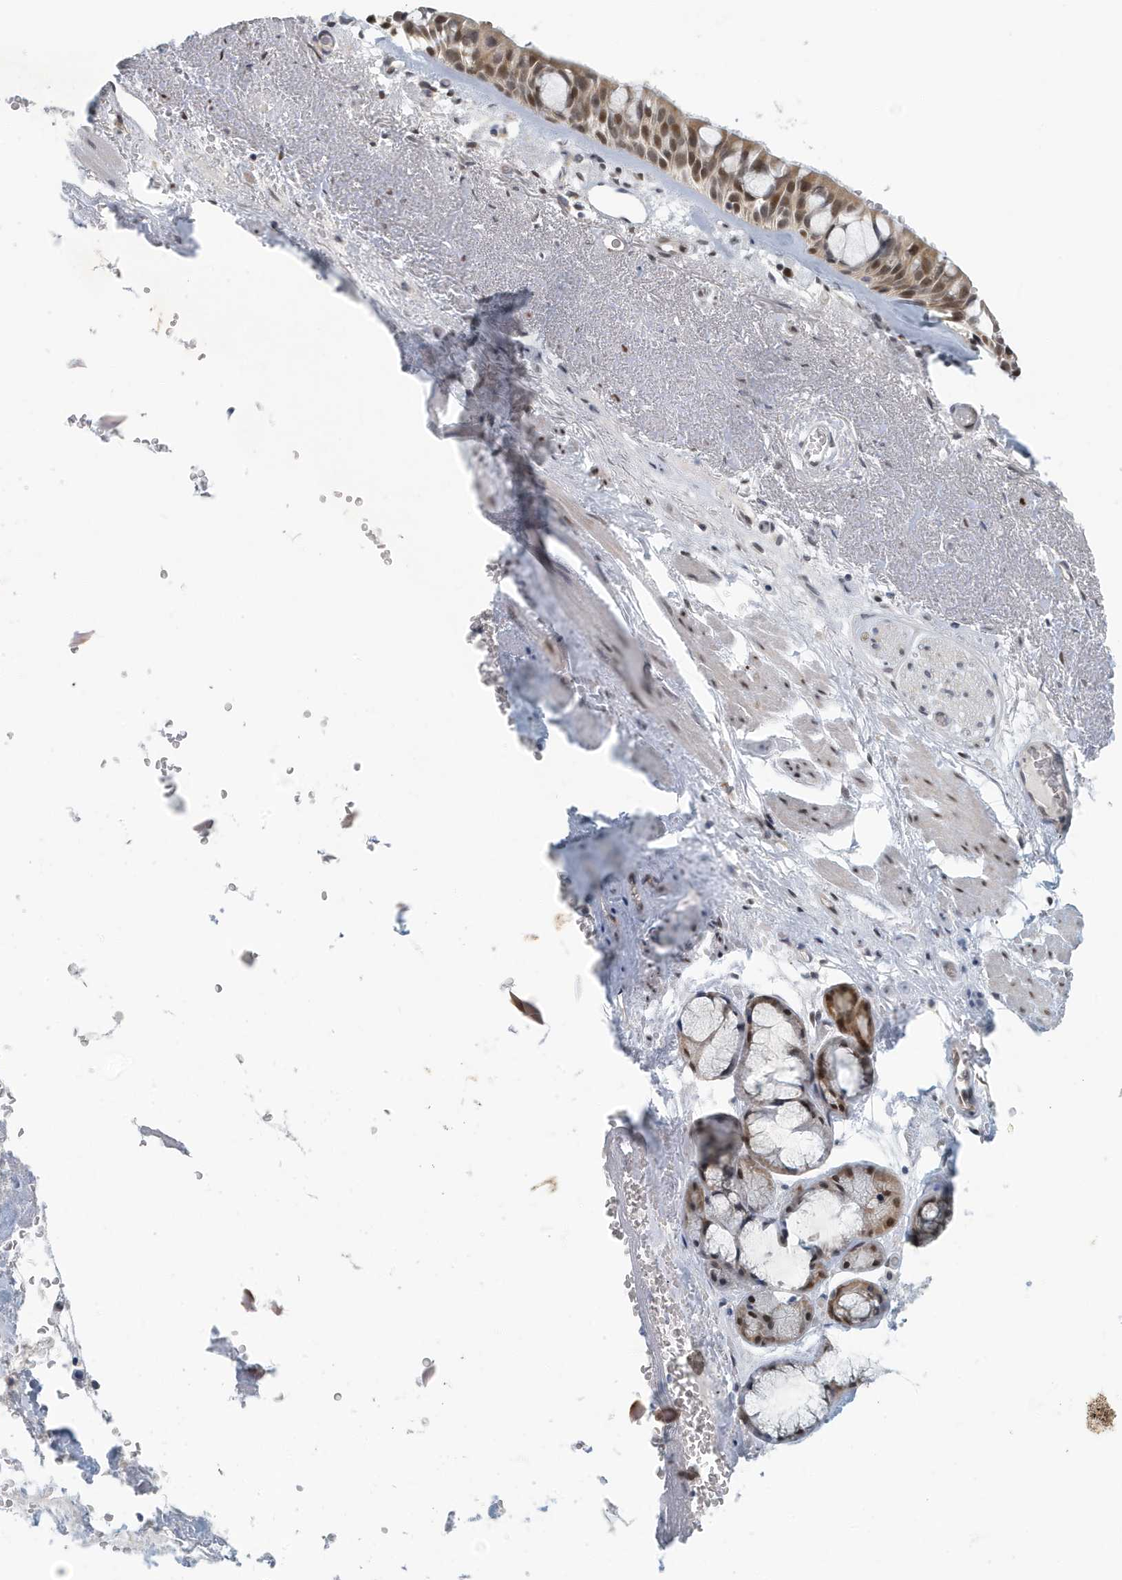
{"staining": {"intensity": "moderate", "quantity": ">75%", "location": "cytoplasmic/membranous,nuclear"}, "tissue": "bronchus", "cell_type": "Respiratory epithelial cells", "image_type": "normal", "snomed": [{"axis": "morphology", "description": "Normal tissue, NOS"}, {"axis": "morphology", "description": "Squamous cell carcinoma, NOS"}, {"axis": "topography", "description": "Lymph node"}, {"axis": "topography", "description": "Bronchus"}, {"axis": "topography", "description": "Lung"}], "caption": "The histopathology image reveals a brown stain indicating the presence of a protein in the cytoplasmic/membranous,nuclear of respiratory epithelial cells in bronchus.", "gene": "KIF15", "patient": {"sex": "male", "age": 66}}